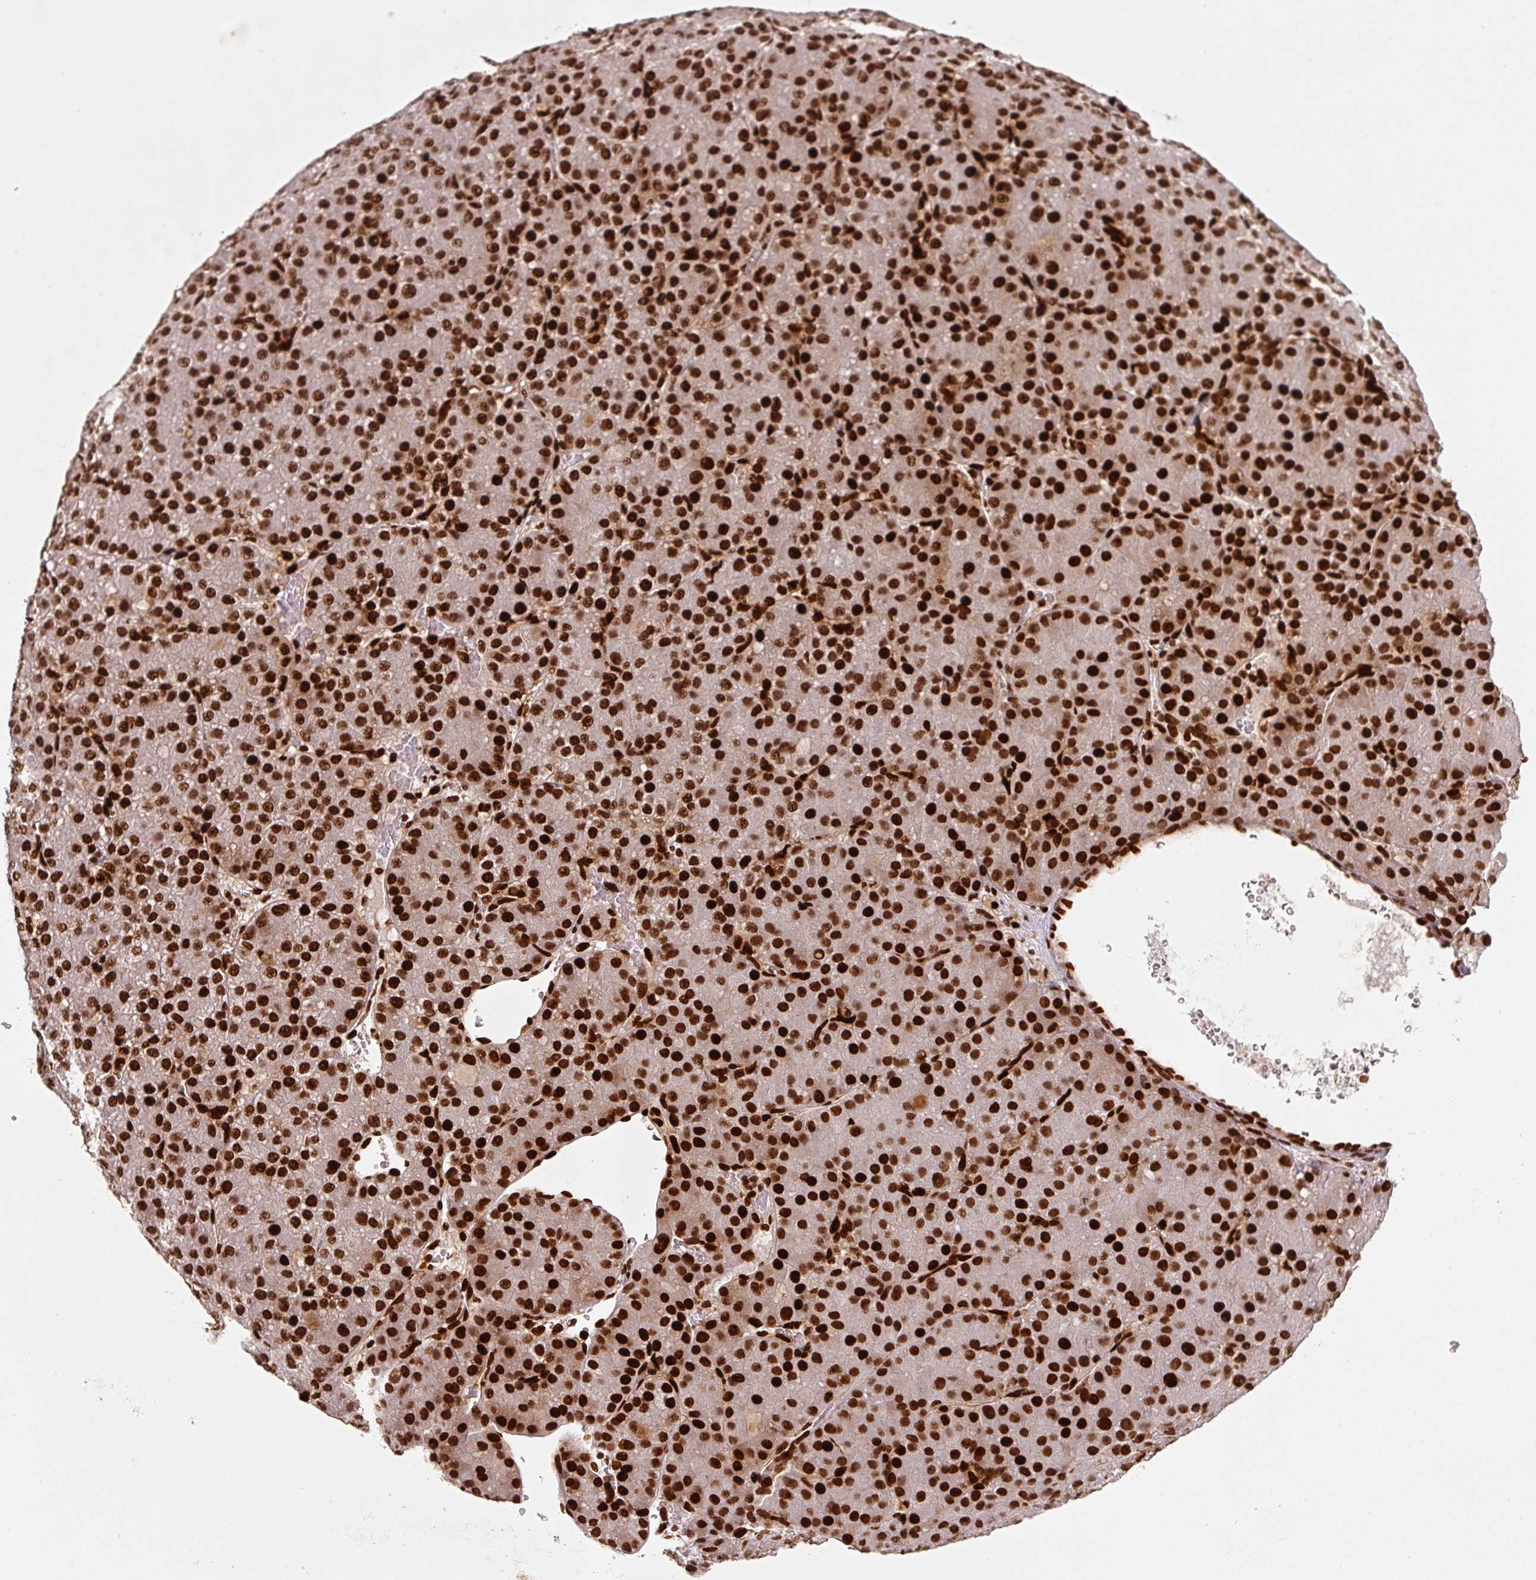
{"staining": {"intensity": "strong", "quantity": ">75%", "location": "nuclear"}, "tissue": "liver cancer", "cell_type": "Tumor cells", "image_type": "cancer", "snomed": [{"axis": "morphology", "description": "Carcinoma, Hepatocellular, NOS"}, {"axis": "topography", "description": "Liver"}], "caption": "The photomicrograph exhibits staining of liver cancer (hepatocellular carcinoma), revealing strong nuclear protein positivity (brown color) within tumor cells.", "gene": "PYDC2", "patient": {"sex": "male", "age": 67}}